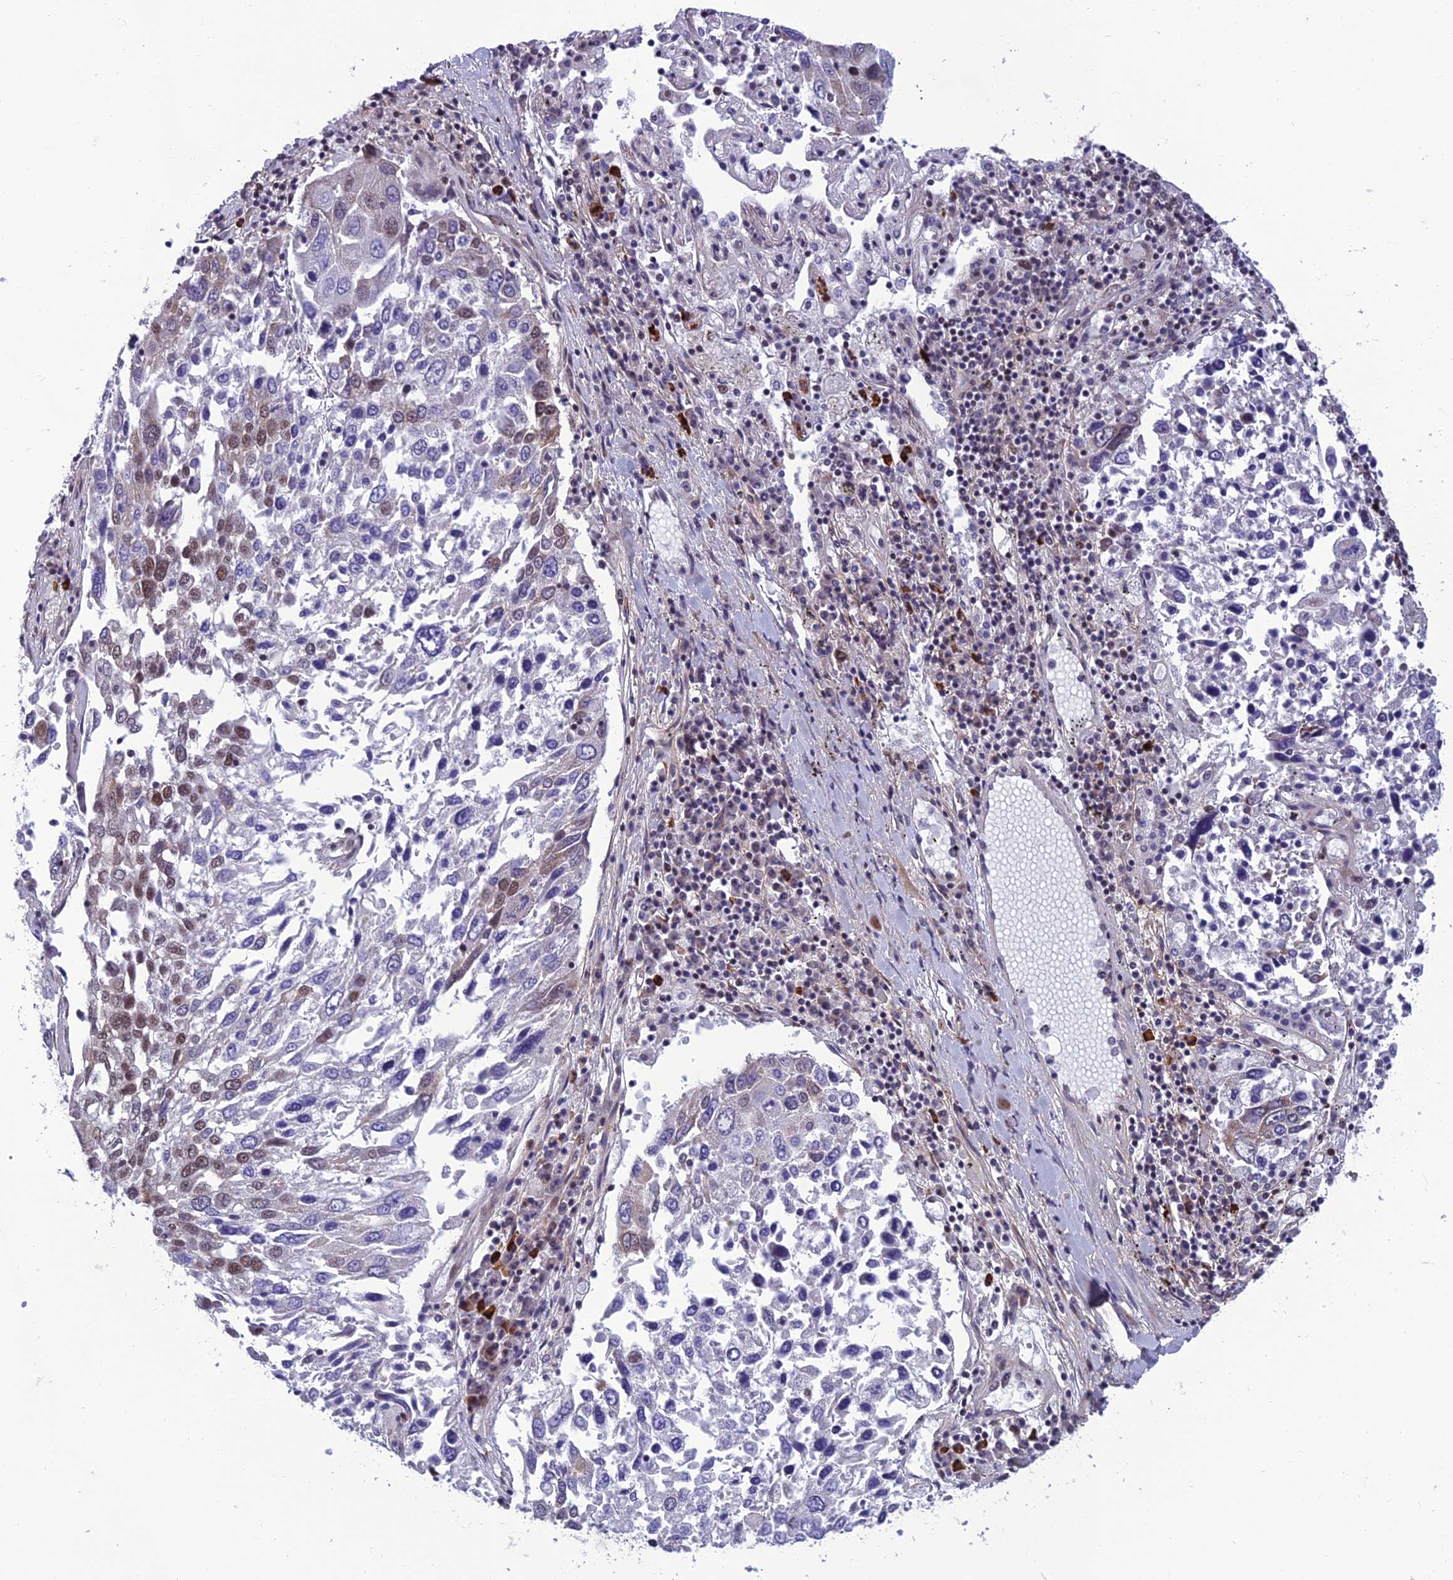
{"staining": {"intensity": "moderate", "quantity": "<25%", "location": "nuclear"}, "tissue": "lung cancer", "cell_type": "Tumor cells", "image_type": "cancer", "snomed": [{"axis": "morphology", "description": "Squamous cell carcinoma, NOS"}, {"axis": "topography", "description": "Lung"}], "caption": "The micrograph shows immunohistochemical staining of lung cancer (squamous cell carcinoma). There is moderate nuclear expression is seen in about <25% of tumor cells.", "gene": "RSRC1", "patient": {"sex": "male", "age": 65}}